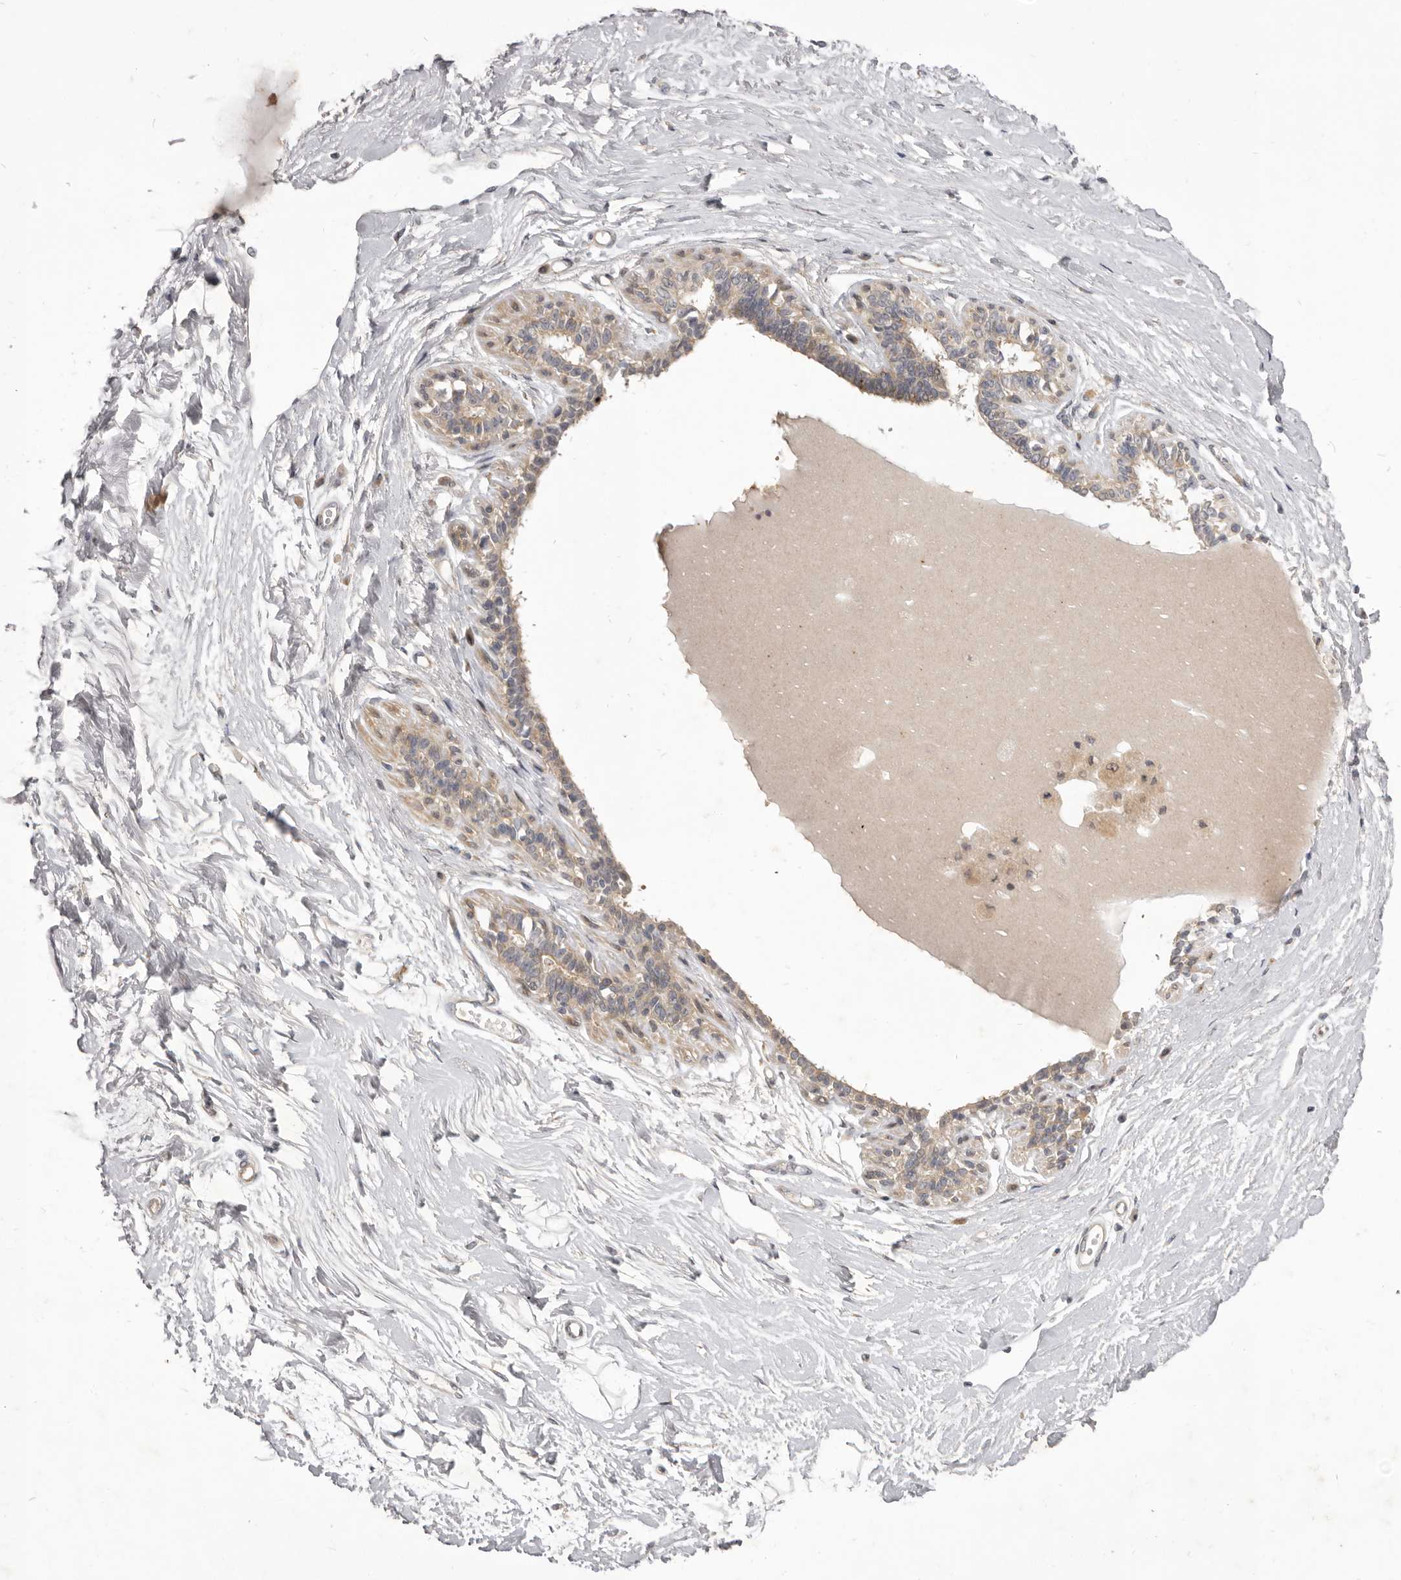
{"staining": {"intensity": "negative", "quantity": "none", "location": "none"}, "tissue": "breast", "cell_type": "Adipocytes", "image_type": "normal", "snomed": [{"axis": "morphology", "description": "Normal tissue, NOS"}, {"axis": "topography", "description": "Breast"}], "caption": "The photomicrograph shows no staining of adipocytes in normal breast. (Stains: DAB (3,3'-diaminobenzidine) immunohistochemistry (IHC) with hematoxylin counter stain, Microscopy: brightfield microscopy at high magnification).", "gene": "TBC1D8B", "patient": {"sex": "female", "age": 45}}